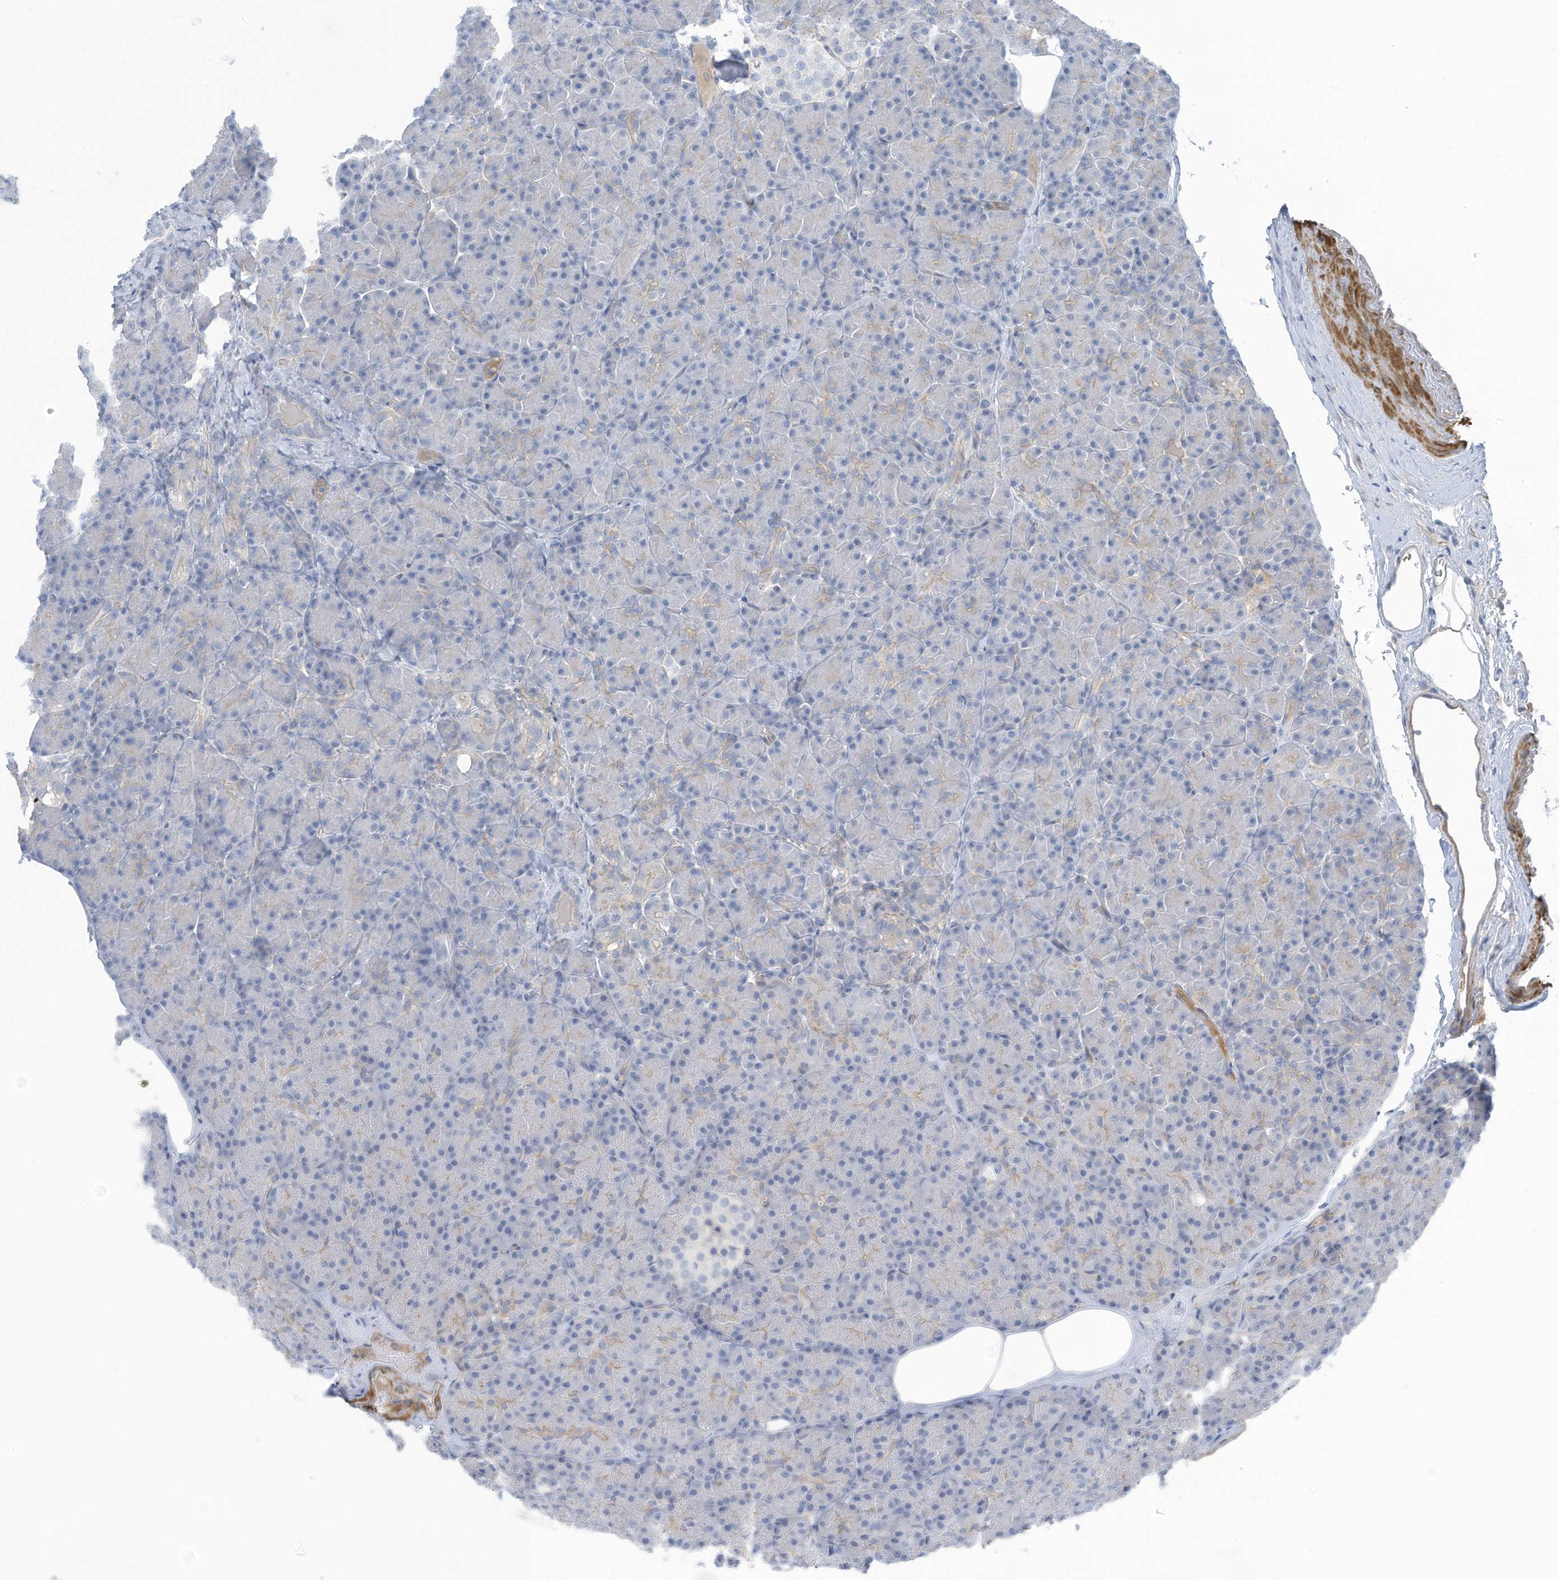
{"staining": {"intensity": "weak", "quantity": "<25%", "location": "cytoplasmic/membranous"}, "tissue": "pancreas", "cell_type": "Exocrine glandular cells", "image_type": "normal", "snomed": [{"axis": "morphology", "description": "Normal tissue, NOS"}, {"axis": "topography", "description": "Pancreas"}], "caption": "This is an immunohistochemistry (IHC) micrograph of unremarkable pancreas. There is no expression in exocrine glandular cells.", "gene": "ZNF846", "patient": {"sex": "female", "age": 43}}